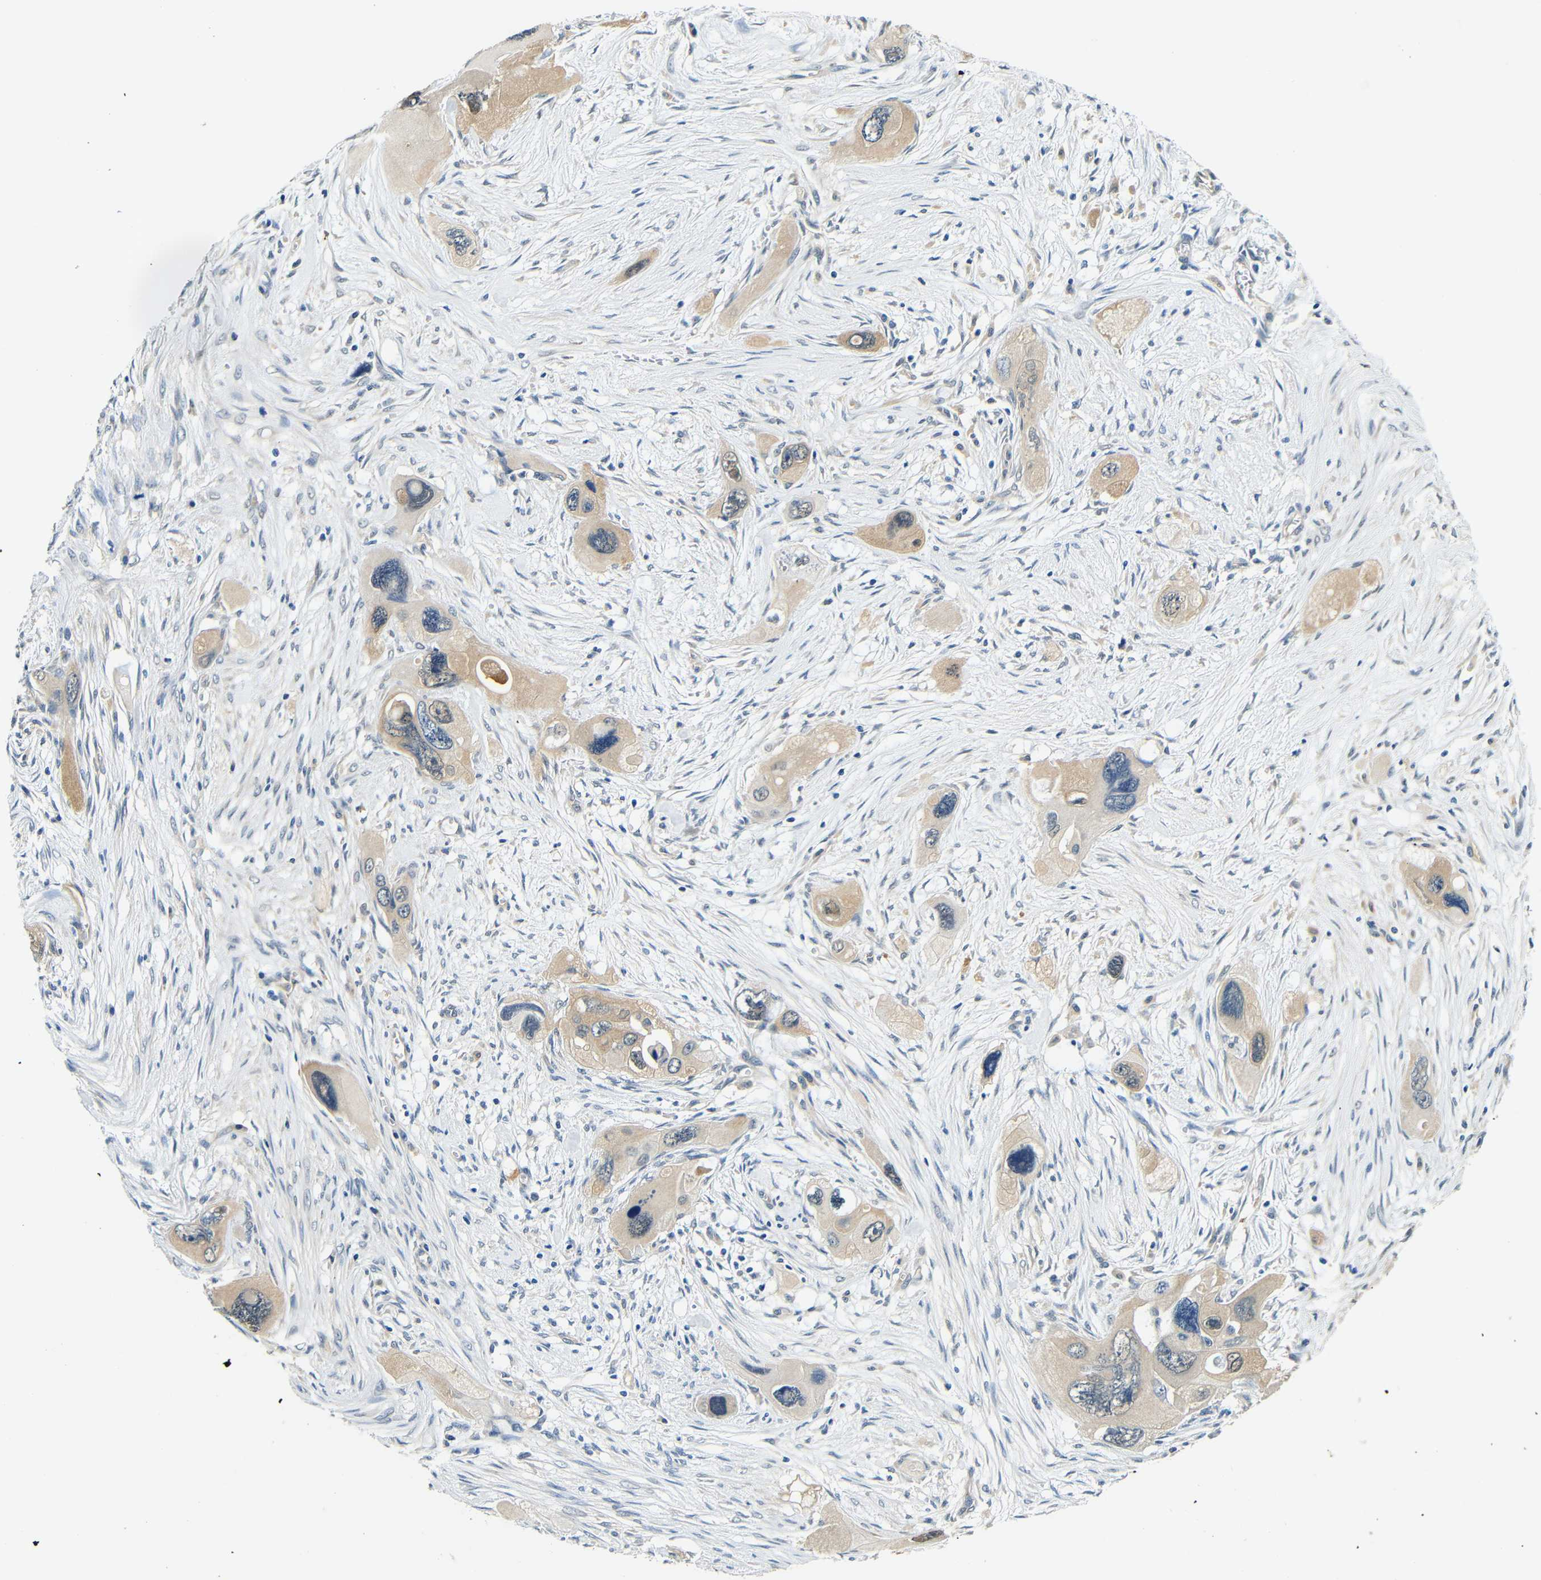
{"staining": {"intensity": "weak", "quantity": "25%-75%", "location": "cytoplasmic/membranous"}, "tissue": "pancreatic cancer", "cell_type": "Tumor cells", "image_type": "cancer", "snomed": [{"axis": "morphology", "description": "Adenocarcinoma, NOS"}, {"axis": "topography", "description": "Pancreas"}], "caption": "Protein expression analysis of human pancreatic adenocarcinoma reveals weak cytoplasmic/membranous expression in about 25%-75% of tumor cells.", "gene": "ADAP1", "patient": {"sex": "male", "age": 73}}